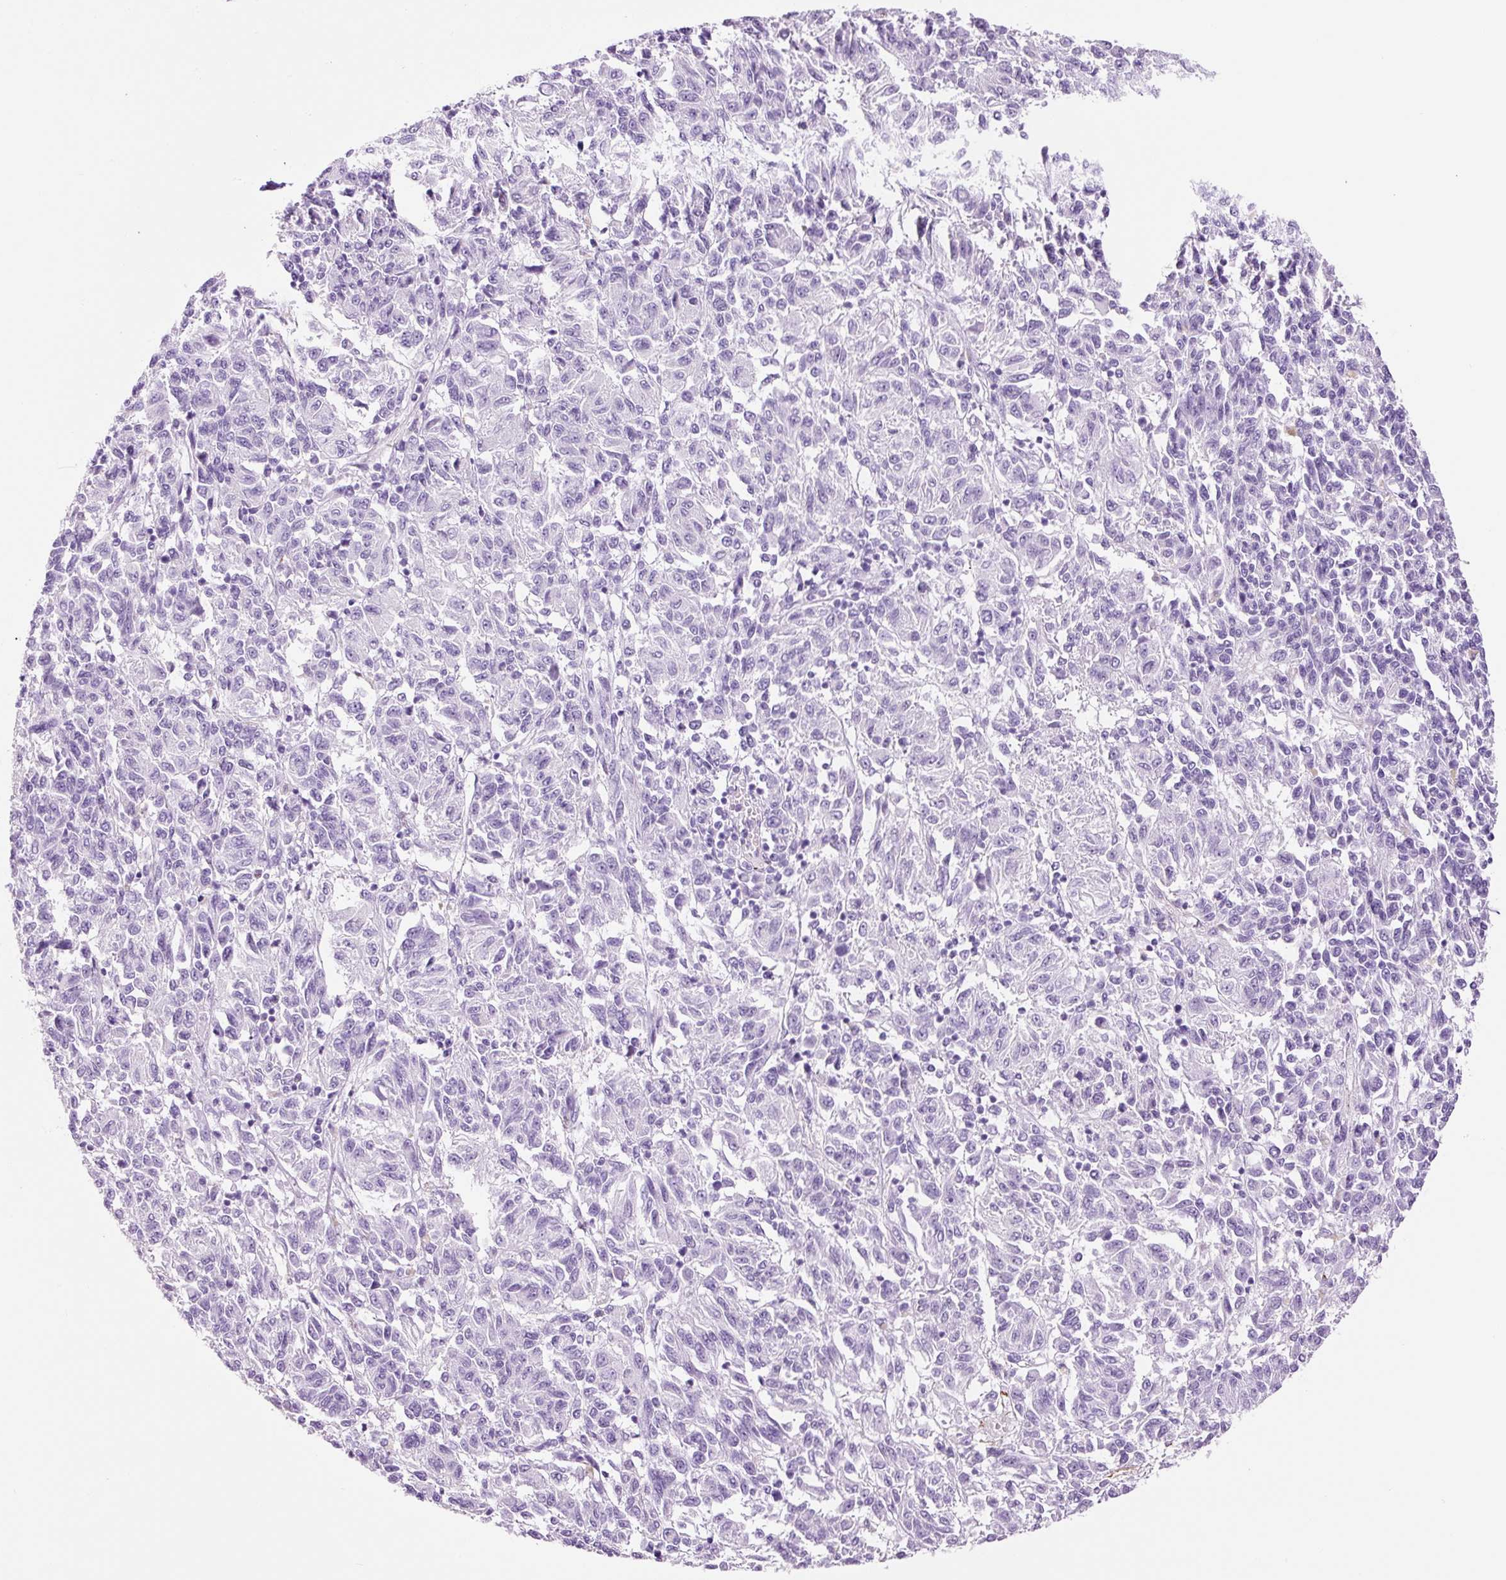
{"staining": {"intensity": "negative", "quantity": "none", "location": "none"}, "tissue": "melanoma", "cell_type": "Tumor cells", "image_type": "cancer", "snomed": [{"axis": "morphology", "description": "Malignant melanoma, Metastatic site"}, {"axis": "topography", "description": "Lung"}], "caption": "DAB (3,3'-diaminobenzidine) immunohistochemical staining of human malignant melanoma (metastatic site) reveals no significant positivity in tumor cells.", "gene": "ADSS1", "patient": {"sex": "male", "age": 64}}